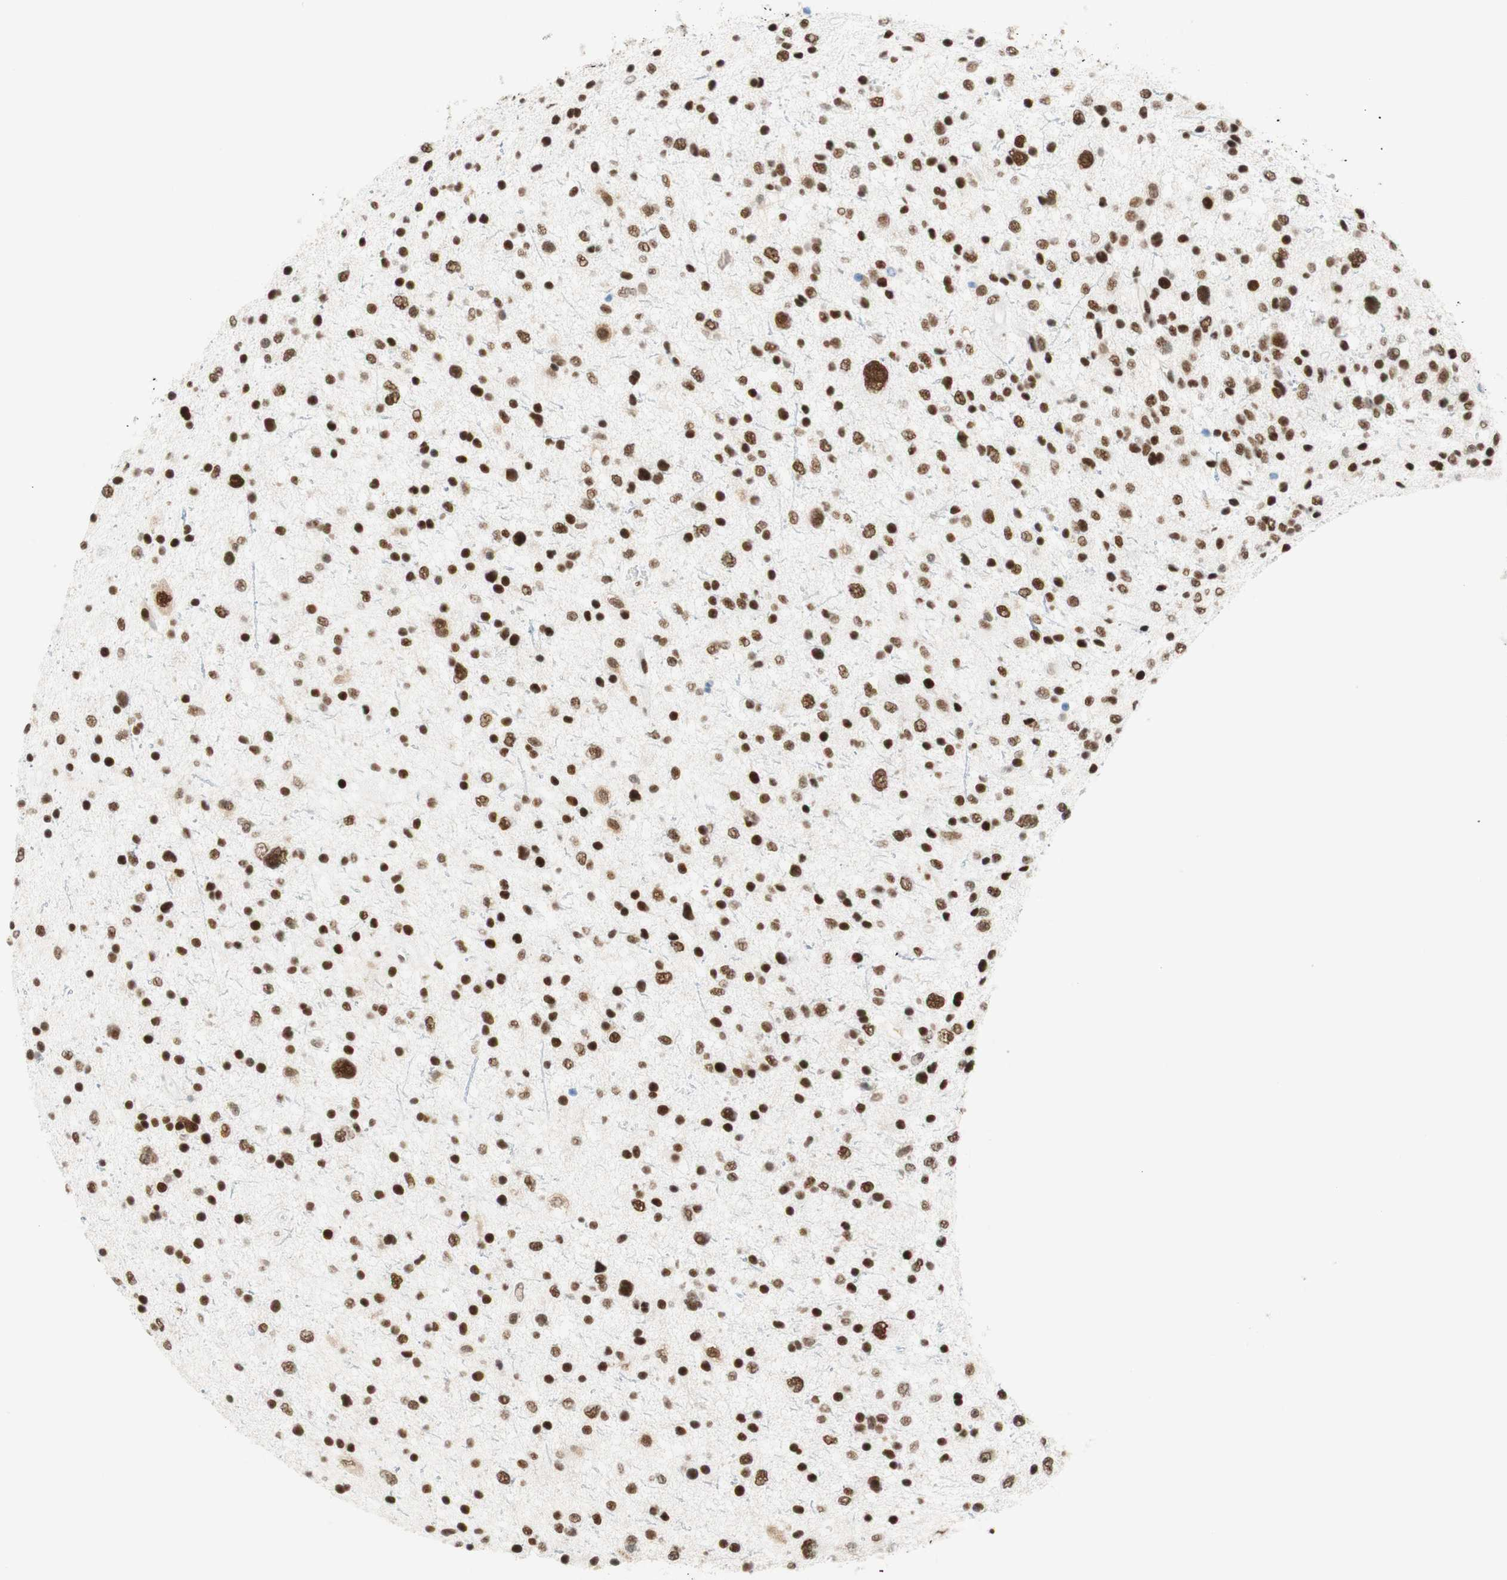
{"staining": {"intensity": "moderate", "quantity": "25%-75%", "location": "nuclear"}, "tissue": "glioma", "cell_type": "Tumor cells", "image_type": "cancer", "snomed": [{"axis": "morphology", "description": "Glioma, malignant, Low grade"}, {"axis": "topography", "description": "Brain"}], "caption": "Malignant low-grade glioma stained for a protein reveals moderate nuclear positivity in tumor cells.", "gene": "RNF20", "patient": {"sex": "female", "age": 37}}